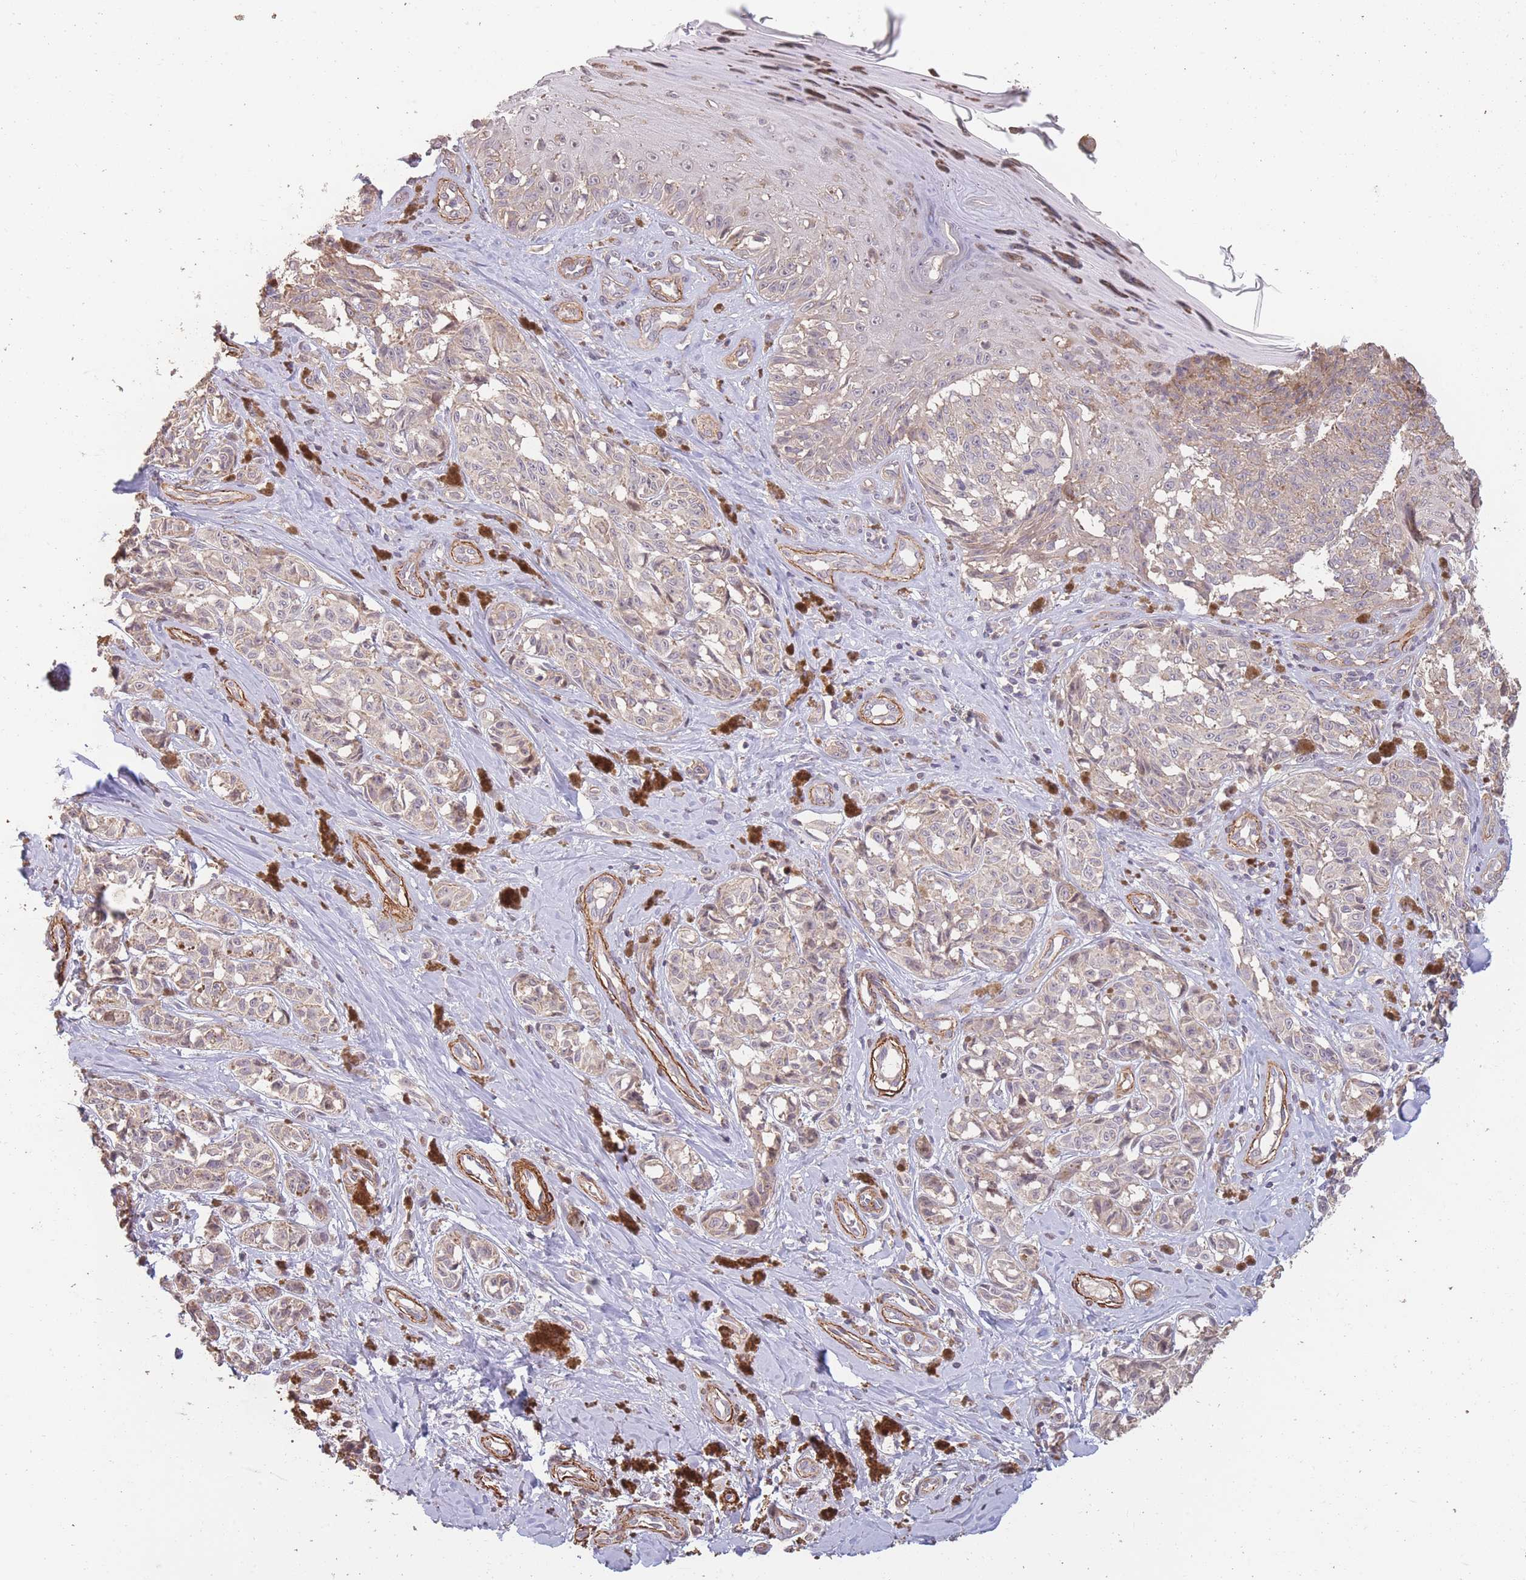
{"staining": {"intensity": "weak", "quantity": "<25%", "location": "cytoplasmic/membranous"}, "tissue": "melanoma", "cell_type": "Tumor cells", "image_type": "cancer", "snomed": [{"axis": "morphology", "description": "Malignant melanoma, NOS"}, {"axis": "topography", "description": "Skin"}], "caption": "A photomicrograph of malignant melanoma stained for a protein reveals no brown staining in tumor cells.", "gene": "NLRC4", "patient": {"sex": "female", "age": 65}}